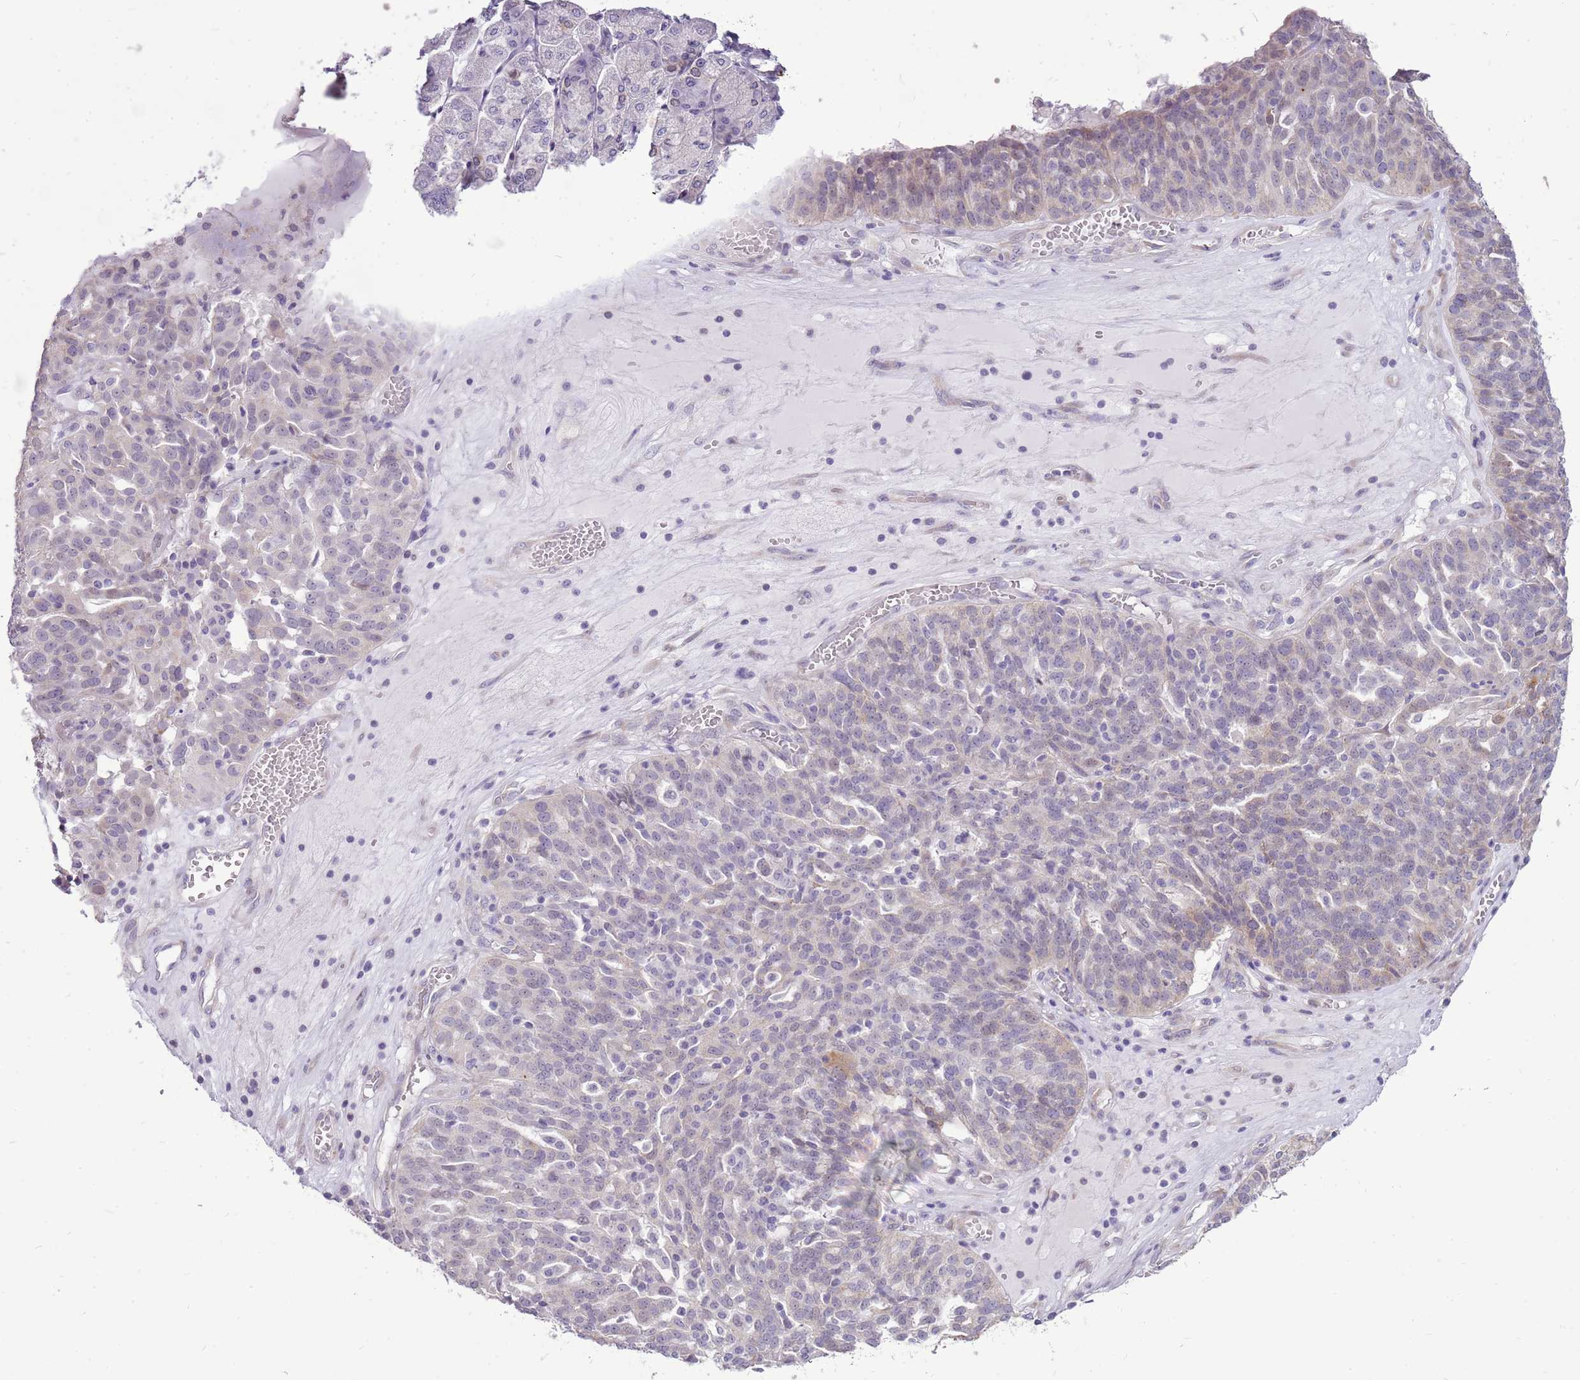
{"staining": {"intensity": "weak", "quantity": "<25%", "location": "cytoplasmic/membranous"}, "tissue": "ovarian cancer", "cell_type": "Tumor cells", "image_type": "cancer", "snomed": [{"axis": "morphology", "description": "Cystadenocarcinoma, serous, NOS"}, {"axis": "topography", "description": "Ovary"}], "caption": "Ovarian cancer stained for a protein using immunohistochemistry displays no expression tumor cells.", "gene": "UGGT2", "patient": {"sex": "female", "age": 59}}